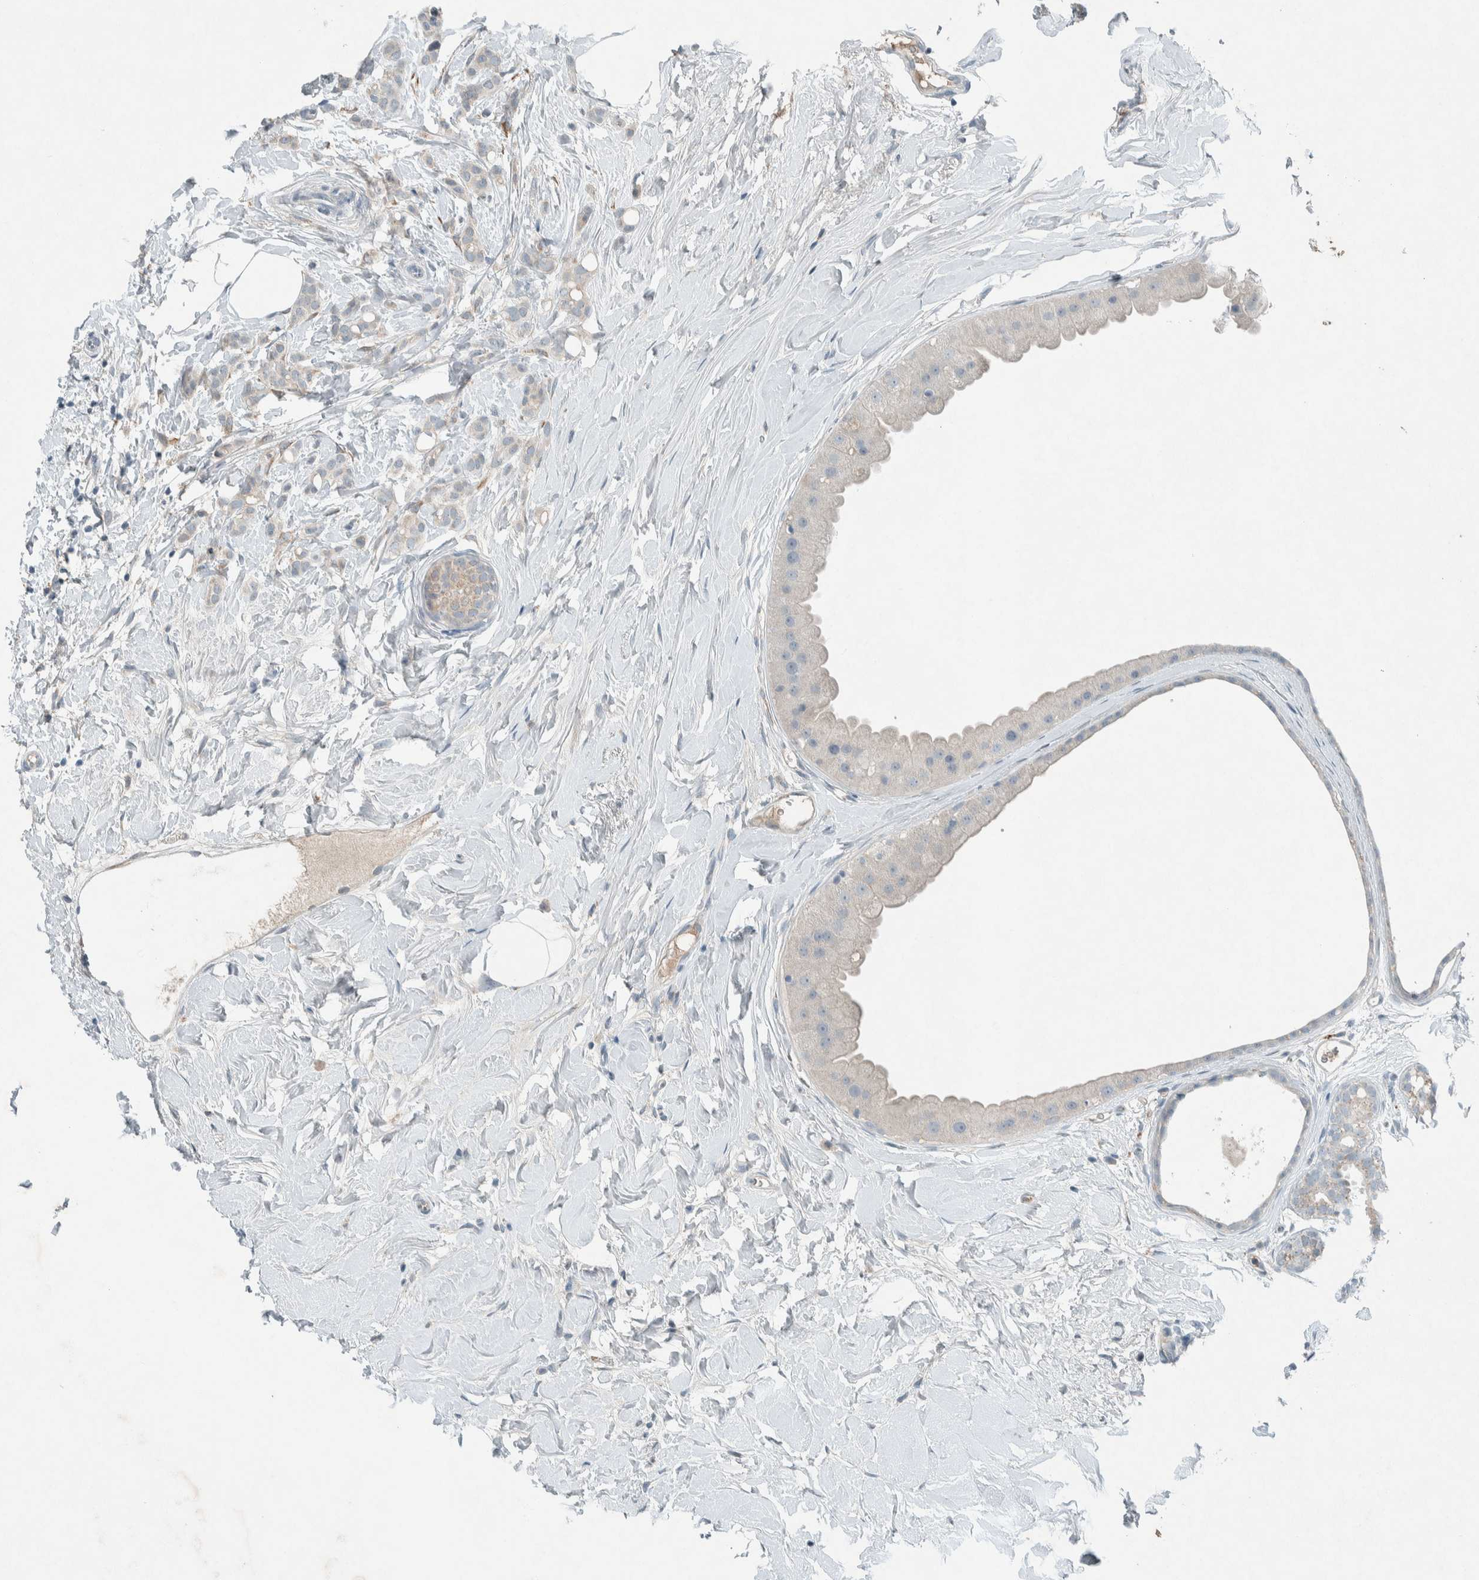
{"staining": {"intensity": "weak", "quantity": "<25%", "location": "cytoplasmic/membranous"}, "tissue": "breast cancer", "cell_type": "Tumor cells", "image_type": "cancer", "snomed": [{"axis": "morphology", "description": "Lobular carcinoma, in situ"}, {"axis": "morphology", "description": "Lobular carcinoma"}, {"axis": "topography", "description": "Breast"}], "caption": "DAB immunohistochemical staining of breast cancer displays no significant expression in tumor cells.", "gene": "CERCAM", "patient": {"sex": "female", "age": 41}}